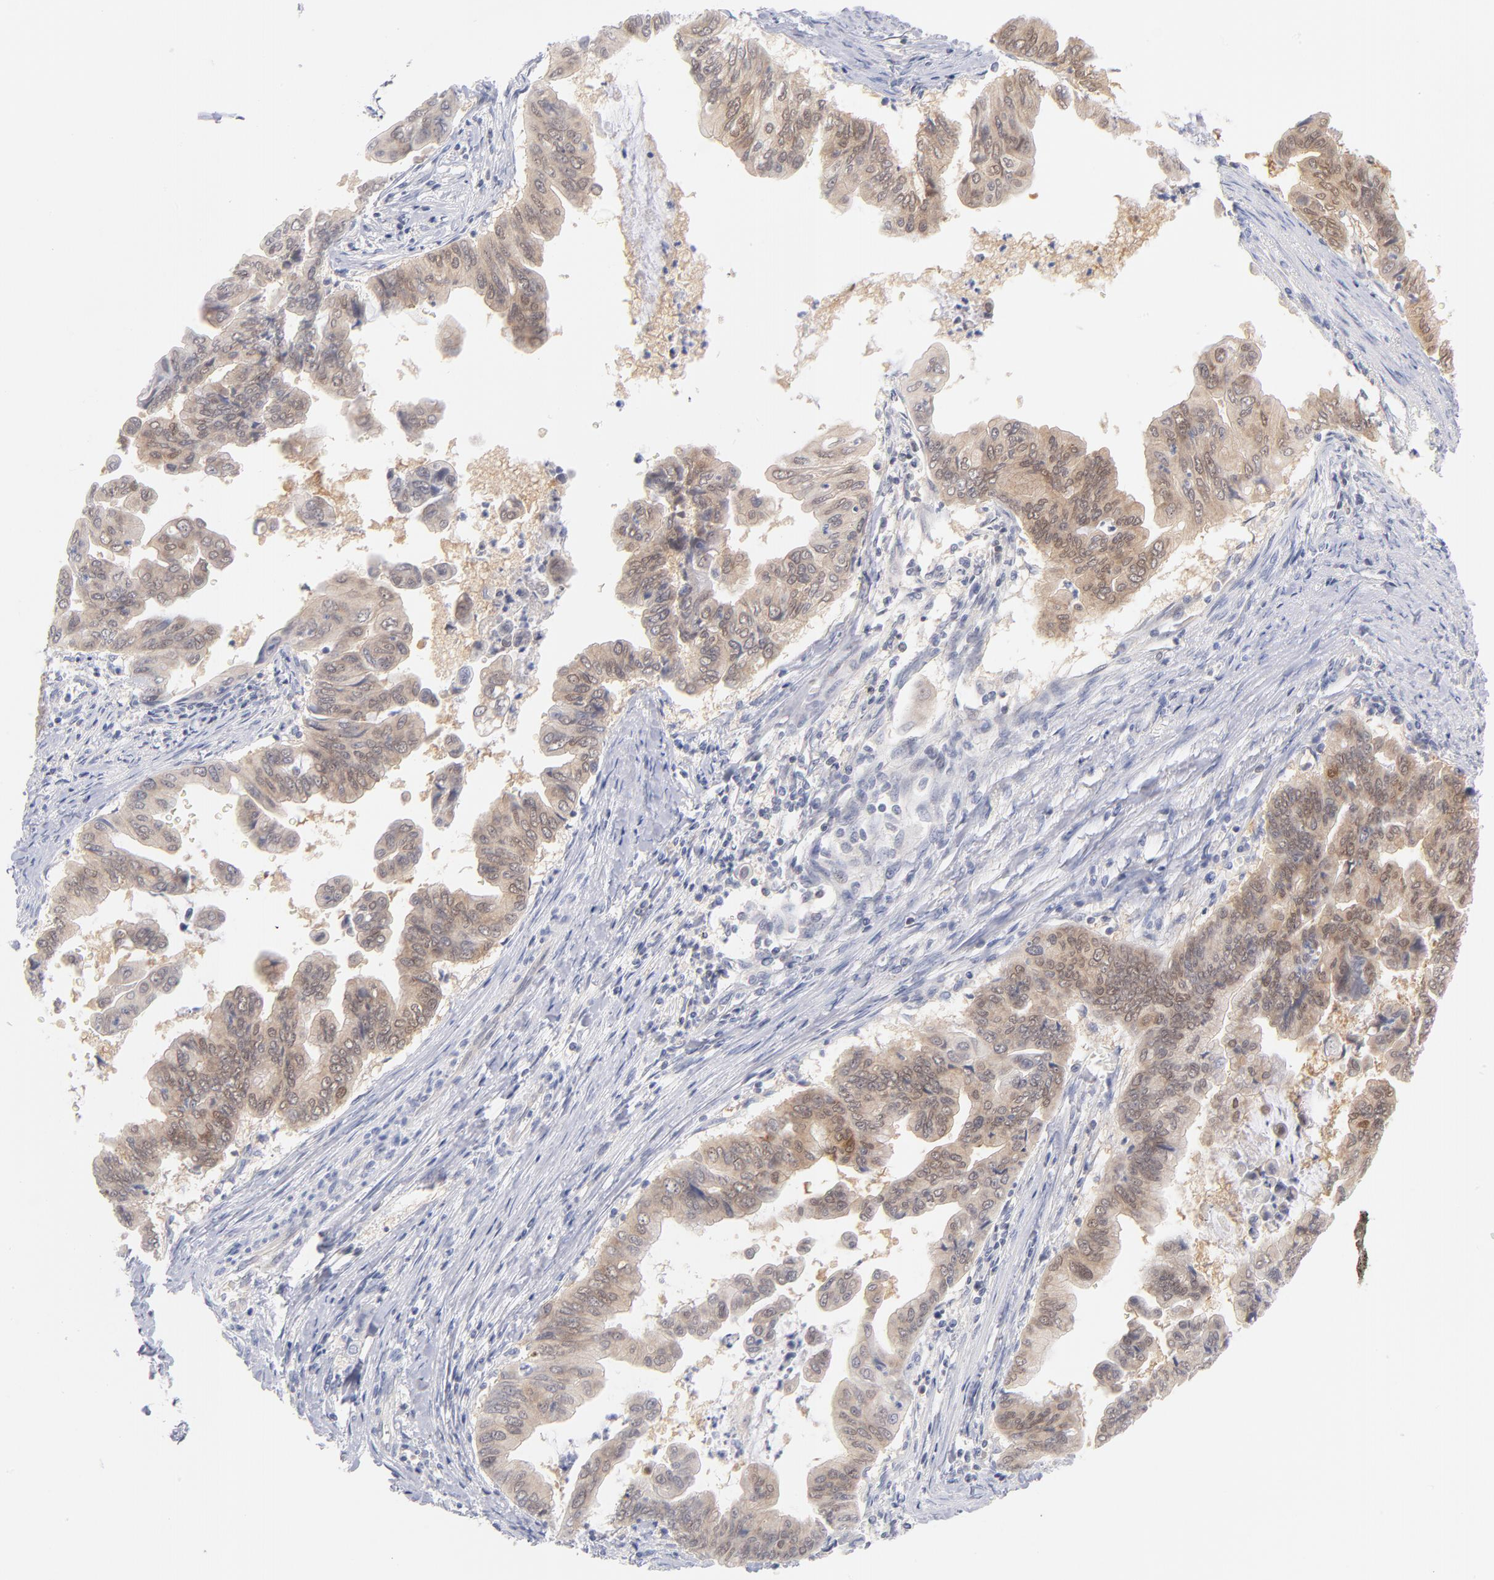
{"staining": {"intensity": "moderate", "quantity": ">75%", "location": "cytoplasmic/membranous,nuclear"}, "tissue": "stomach cancer", "cell_type": "Tumor cells", "image_type": "cancer", "snomed": [{"axis": "morphology", "description": "Adenocarcinoma, NOS"}, {"axis": "topography", "description": "Stomach, upper"}], "caption": "Moderate cytoplasmic/membranous and nuclear protein positivity is seen in about >75% of tumor cells in stomach cancer. Ihc stains the protein in brown and the nuclei are stained blue.", "gene": "CASP6", "patient": {"sex": "male", "age": 80}}